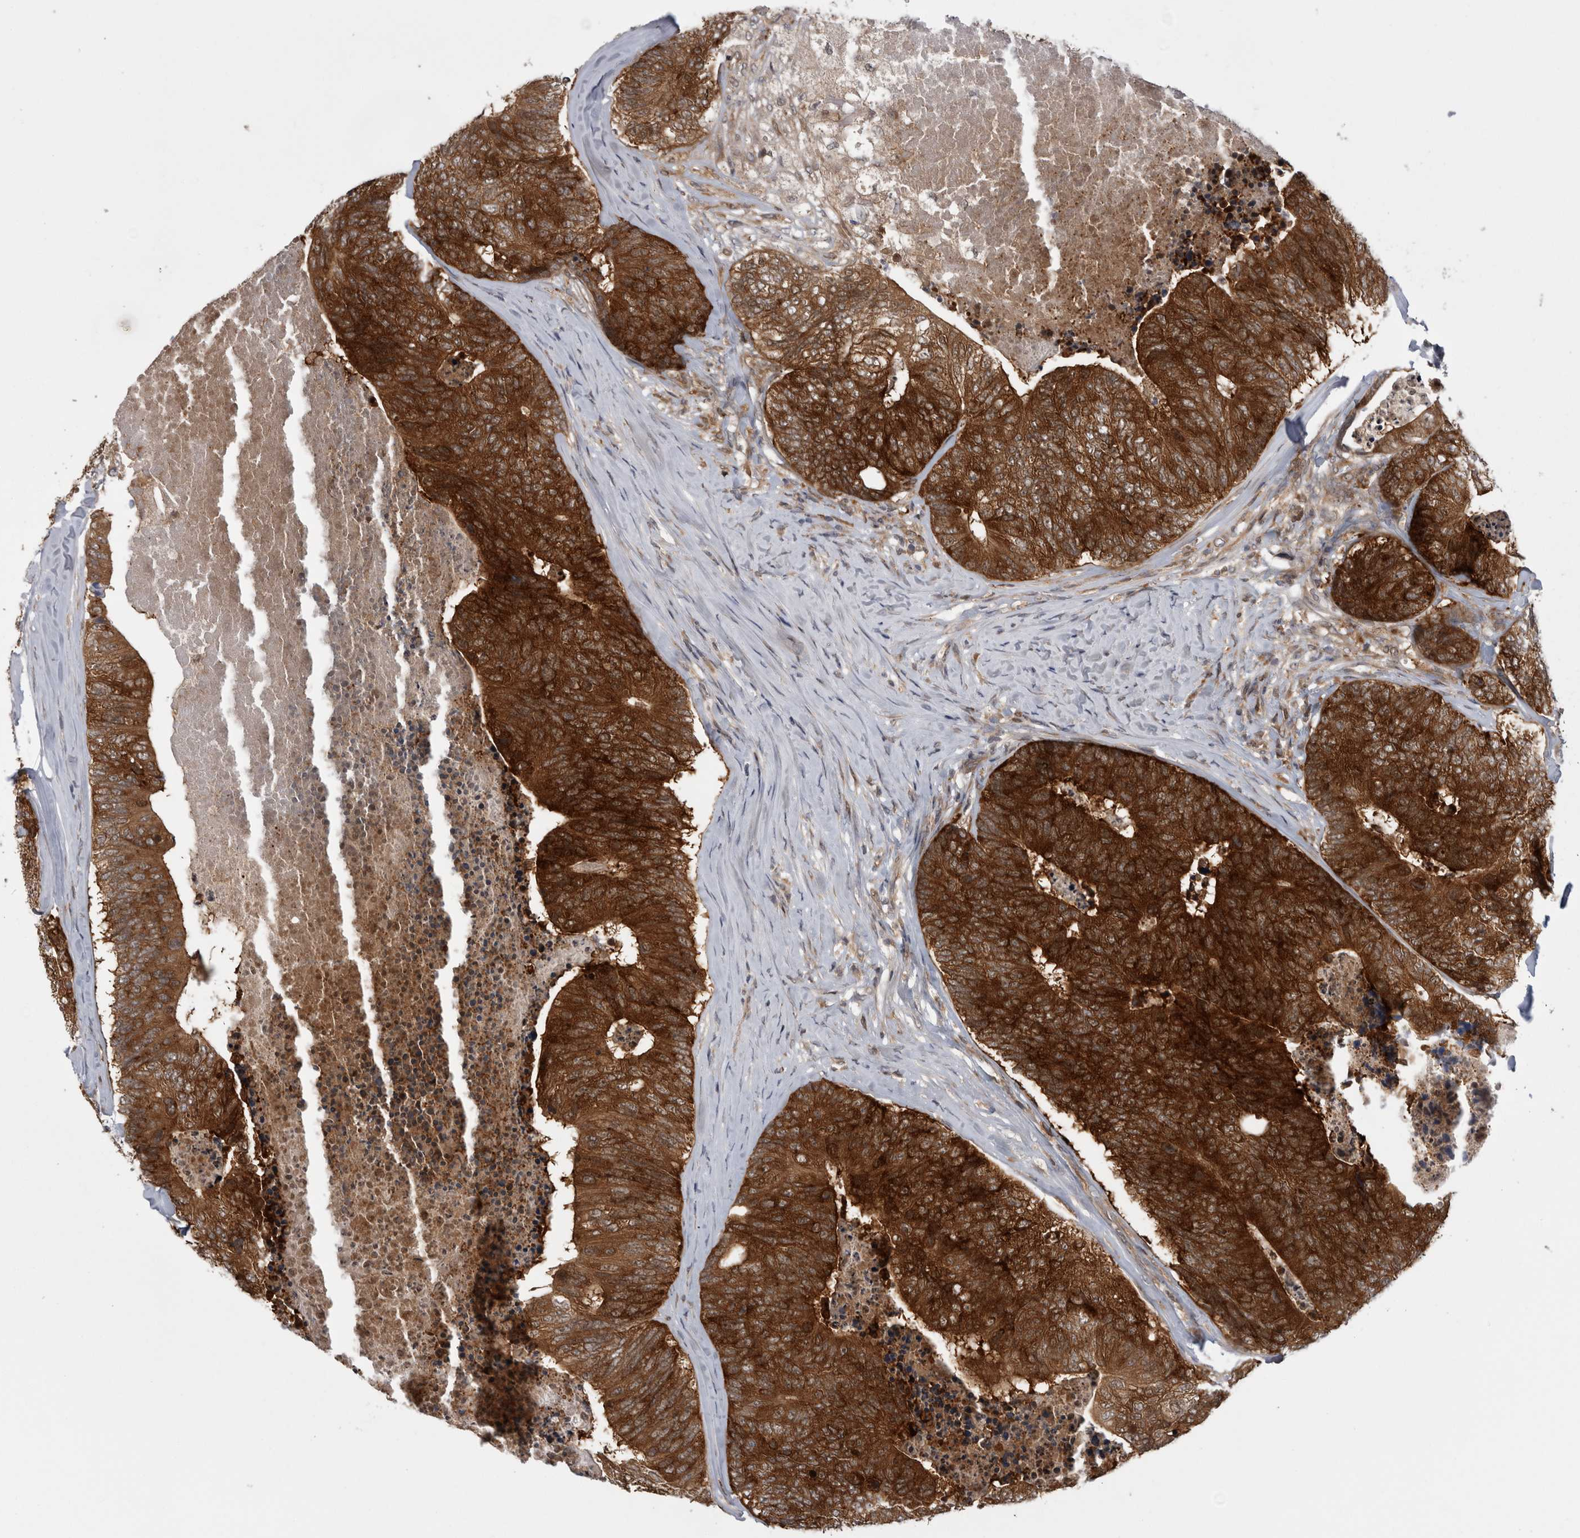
{"staining": {"intensity": "strong", "quantity": ">75%", "location": "cytoplasmic/membranous"}, "tissue": "colorectal cancer", "cell_type": "Tumor cells", "image_type": "cancer", "snomed": [{"axis": "morphology", "description": "Adenocarcinoma, NOS"}, {"axis": "topography", "description": "Colon"}], "caption": "The histopathology image reveals staining of colorectal cancer, revealing strong cytoplasmic/membranous protein positivity (brown color) within tumor cells.", "gene": "CACYBP", "patient": {"sex": "female", "age": 67}}